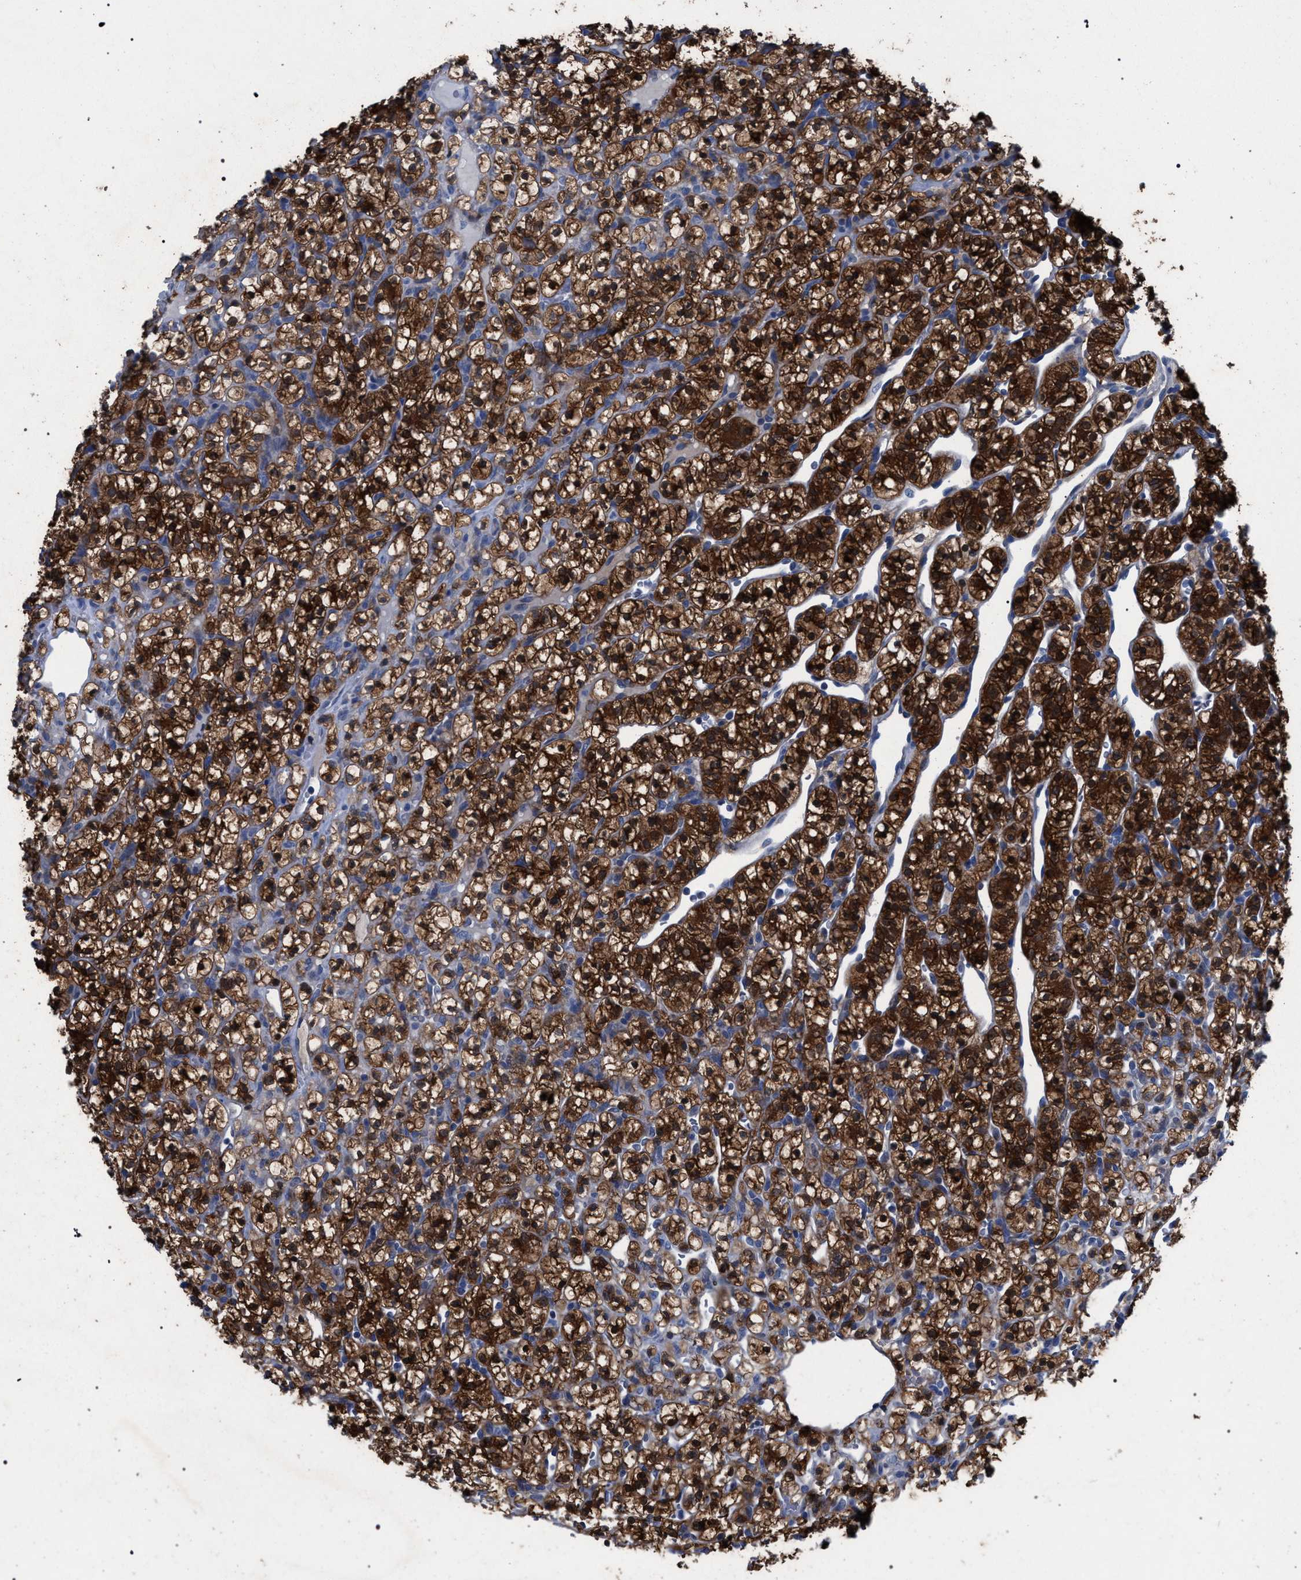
{"staining": {"intensity": "strong", "quantity": ">75%", "location": "cytoplasmic/membranous"}, "tissue": "renal cancer", "cell_type": "Tumor cells", "image_type": "cancer", "snomed": [{"axis": "morphology", "description": "Adenocarcinoma, NOS"}, {"axis": "topography", "description": "Kidney"}], "caption": "Approximately >75% of tumor cells in human renal cancer (adenocarcinoma) demonstrate strong cytoplasmic/membranous protein positivity as visualized by brown immunohistochemical staining.", "gene": "CRYZ", "patient": {"sex": "female", "age": 57}}